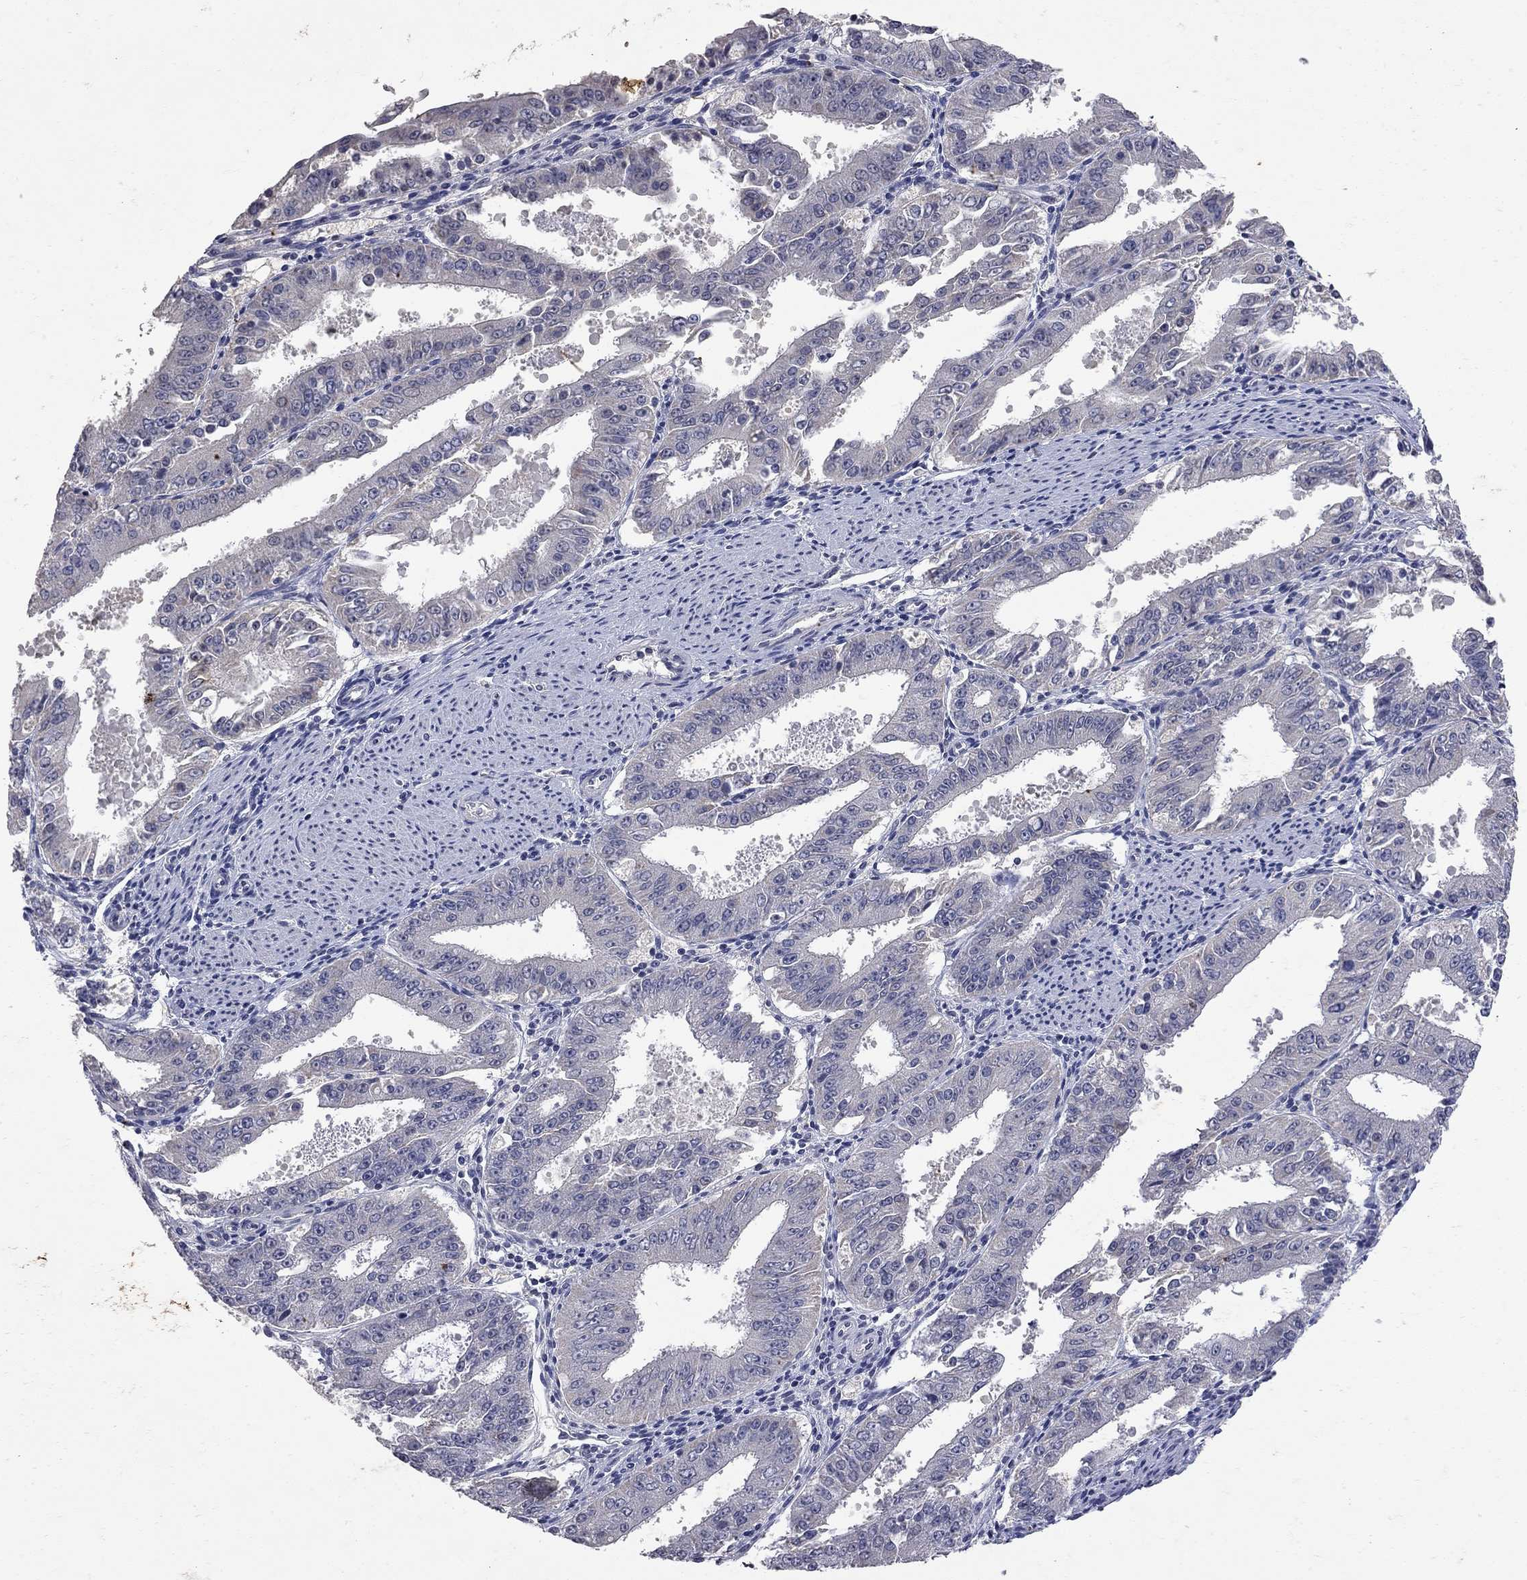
{"staining": {"intensity": "negative", "quantity": "none", "location": "none"}, "tissue": "ovarian cancer", "cell_type": "Tumor cells", "image_type": "cancer", "snomed": [{"axis": "morphology", "description": "Carcinoma, endometroid"}, {"axis": "topography", "description": "Ovary"}], "caption": "Tumor cells are negative for brown protein staining in endometroid carcinoma (ovarian).", "gene": "NOS2", "patient": {"sex": "female", "age": 42}}